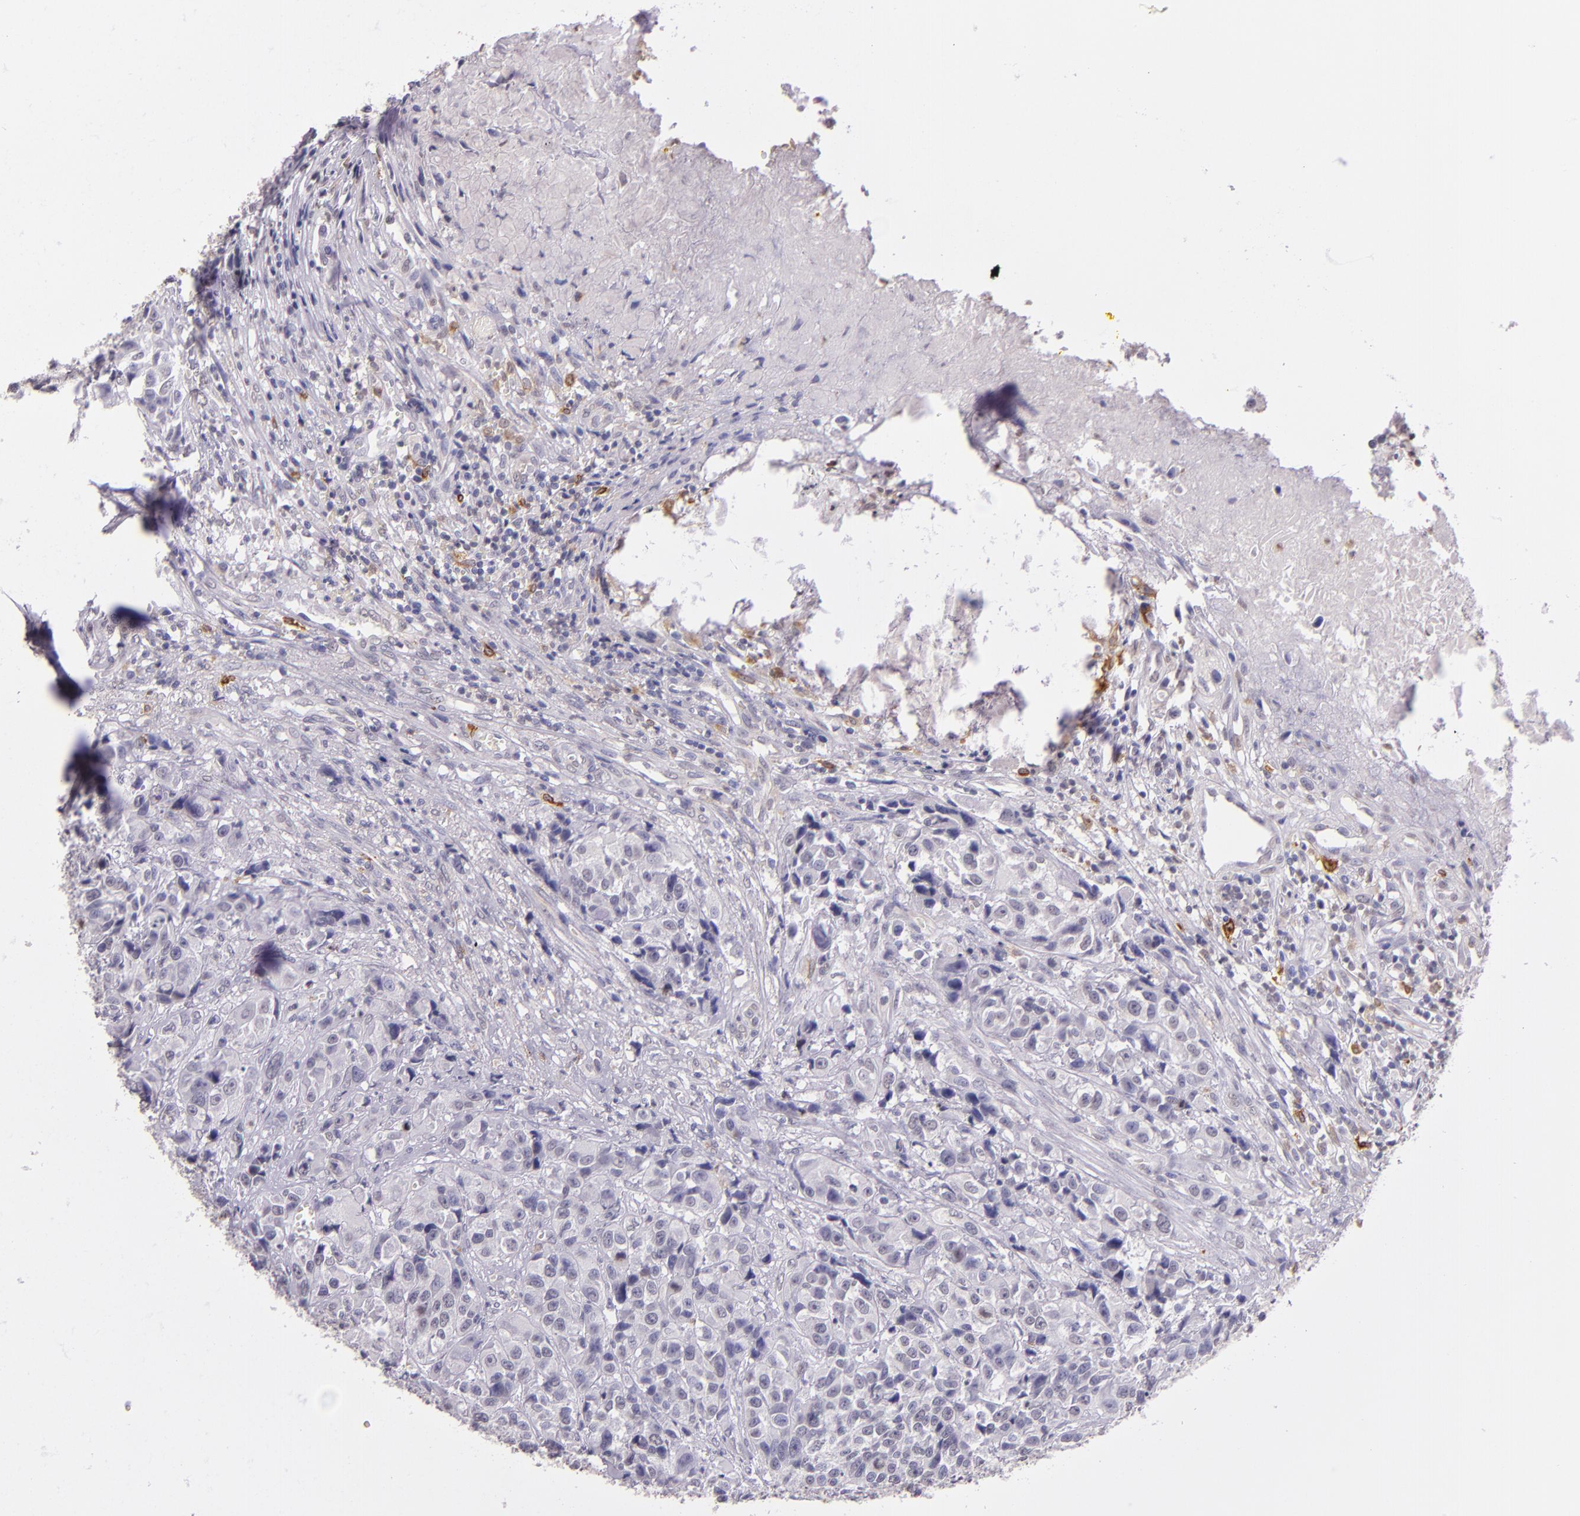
{"staining": {"intensity": "negative", "quantity": "none", "location": "none"}, "tissue": "urothelial cancer", "cell_type": "Tumor cells", "image_type": "cancer", "snomed": [{"axis": "morphology", "description": "Urothelial carcinoma, High grade"}, {"axis": "topography", "description": "Urinary bladder"}], "caption": "High magnification brightfield microscopy of urothelial cancer stained with DAB (3,3'-diaminobenzidine) (brown) and counterstained with hematoxylin (blue): tumor cells show no significant staining. (Brightfield microscopy of DAB (3,3'-diaminobenzidine) IHC at high magnification).", "gene": "RTN1", "patient": {"sex": "female", "age": 81}}